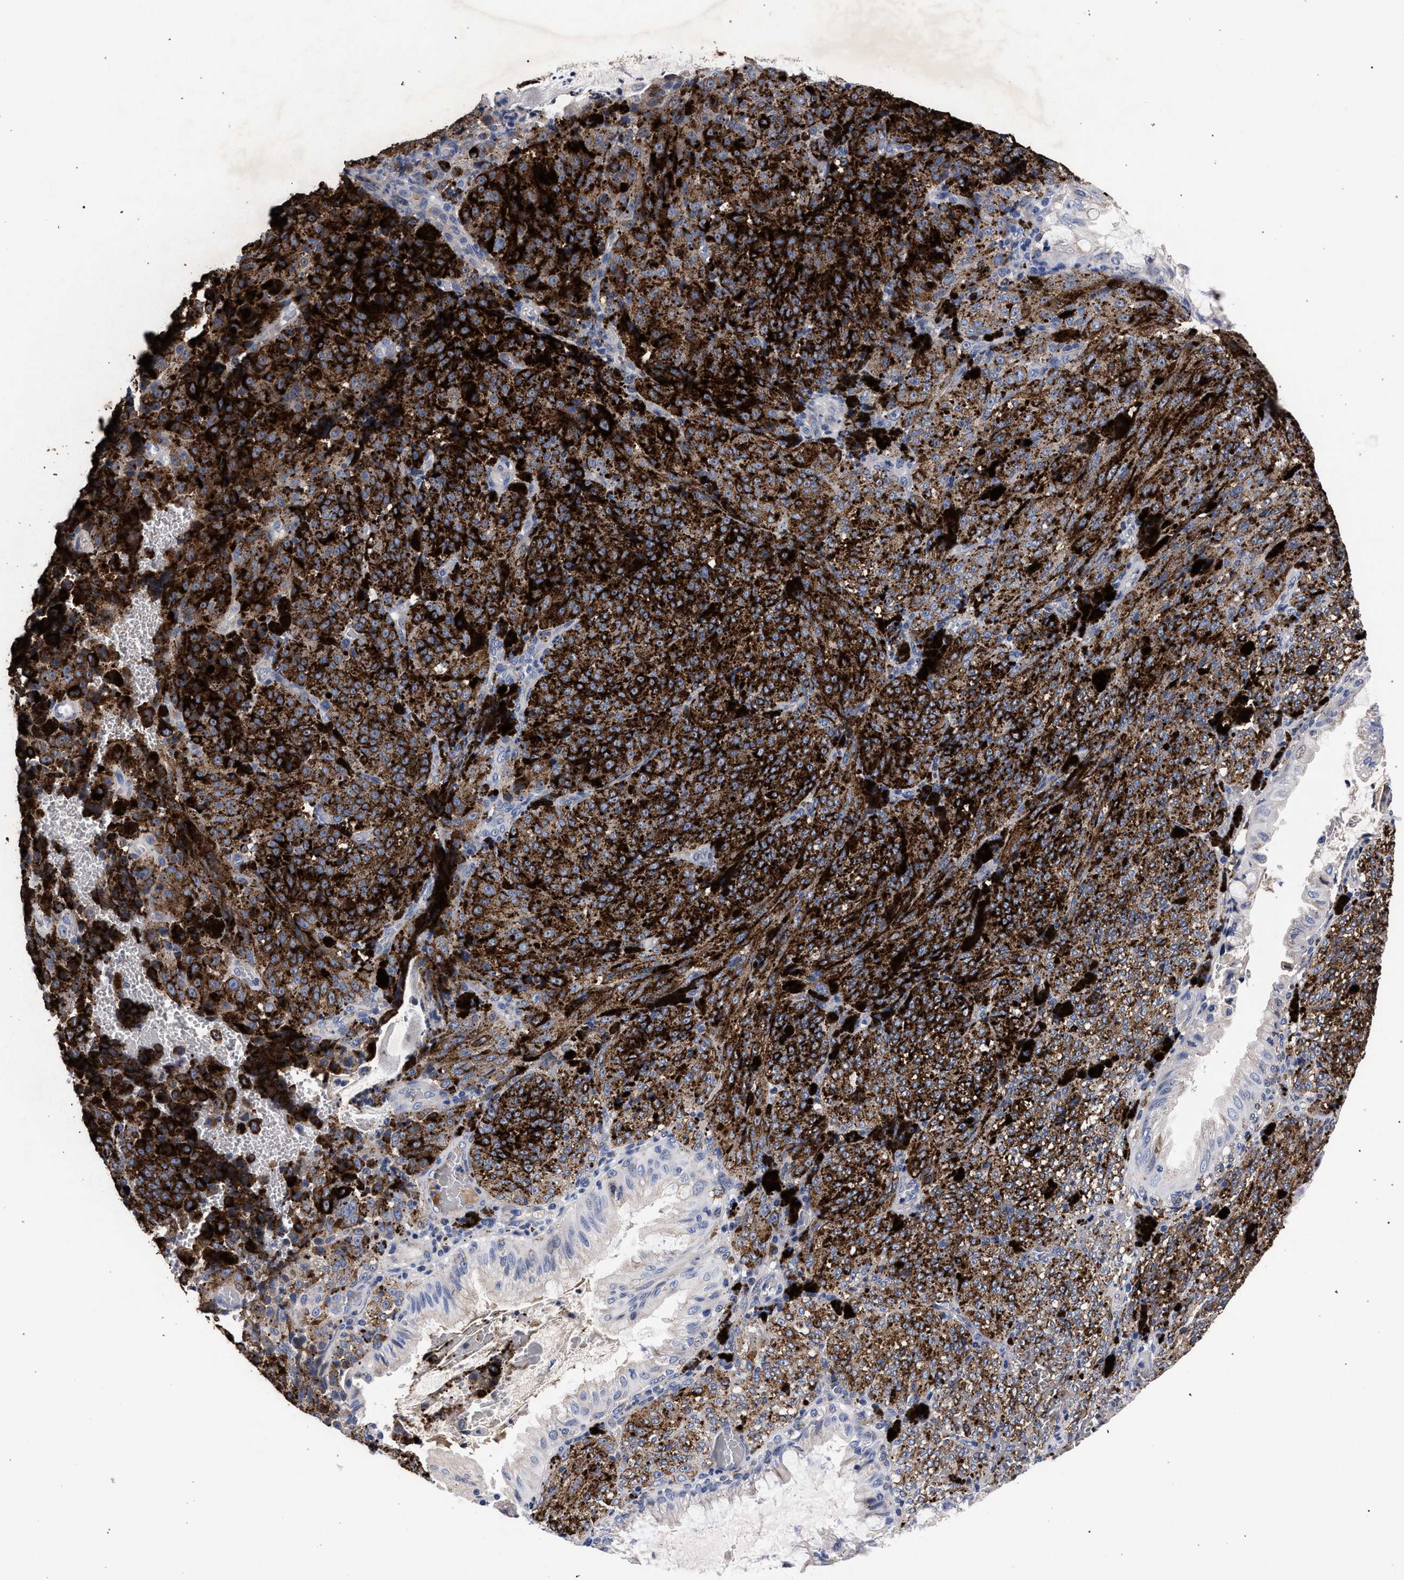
{"staining": {"intensity": "strong", "quantity": ">75%", "location": "cytoplasmic/membranous"}, "tissue": "melanoma", "cell_type": "Tumor cells", "image_type": "cancer", "snomed": [{"axis": "morphology", "description": "Malignant melanoma, NOS"}, {"axis": "topography", "description": "Rectum"}], "caption": "IHC histopathology image of neoplastic tissue: malignant melanoma stained using immunohistochemistry demonstrates high levels of strong protein expression localized specifically in the cytoplasmic/membranous of tumor cells, appearing as a cytoplasmic/membranous brown color.", "gene": "ACOX1", "patient": {"sex": "female", "age": 81}}